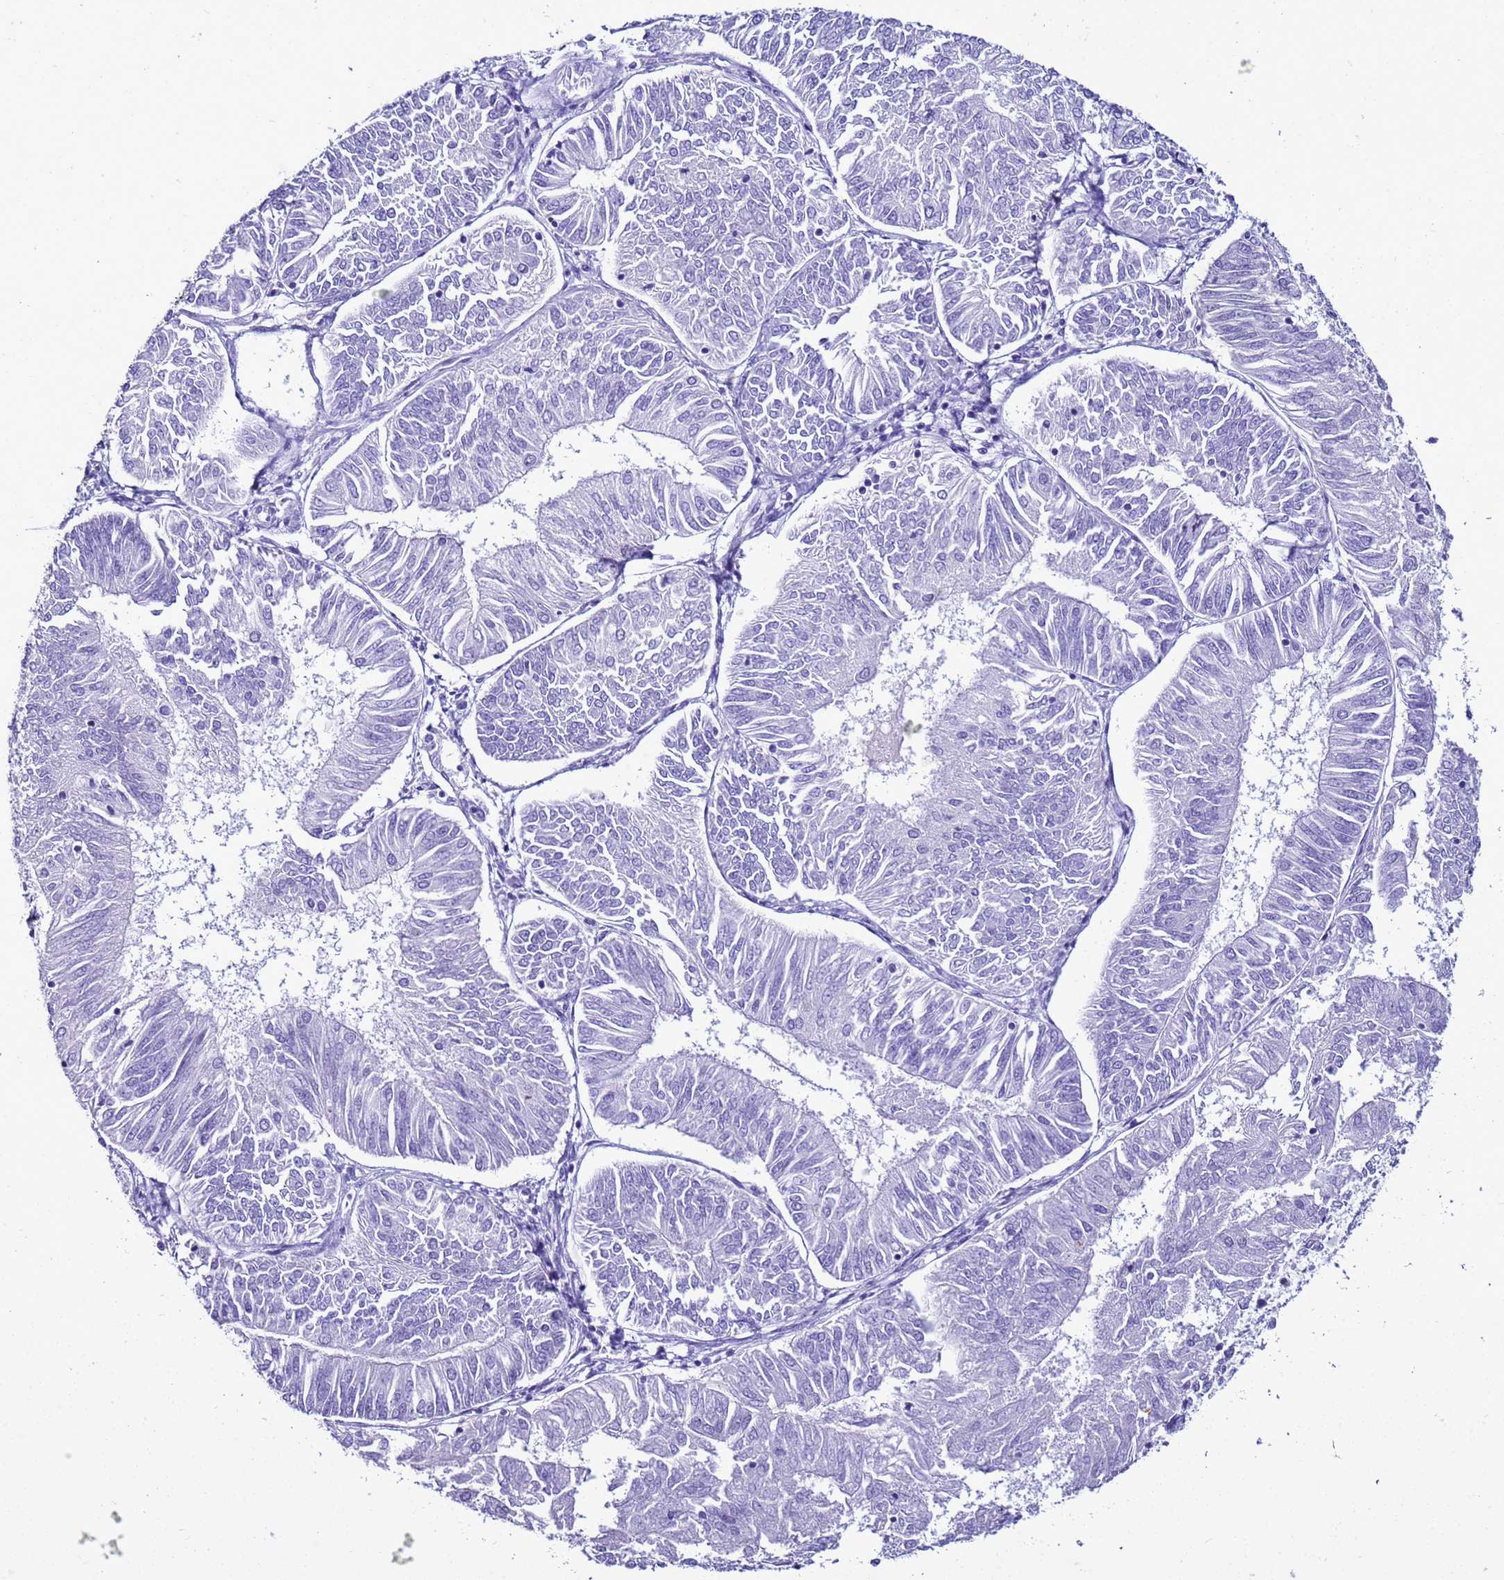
{"staining": {"intensity": "negative", "quantity": "none", "location": "none"}, "tissue": "endometrial cancer", "cell_type": "Tumor cells", "image_type": "cancer", "snomed": [{"axis": "morphology", "description": "Adenocarcinoma, NOS"}, {"axis": "topography", "description": "Endometrium"}], "caption": "This micrograph is of endometrial adenocarcinoma stained with immunohistochemistry to label a protein in brown with the nuclei are counter-stained blue. There is no staining in tumor cells.", "gene": "LCMT1", "patient": {"sex": "female", "age": 58}}